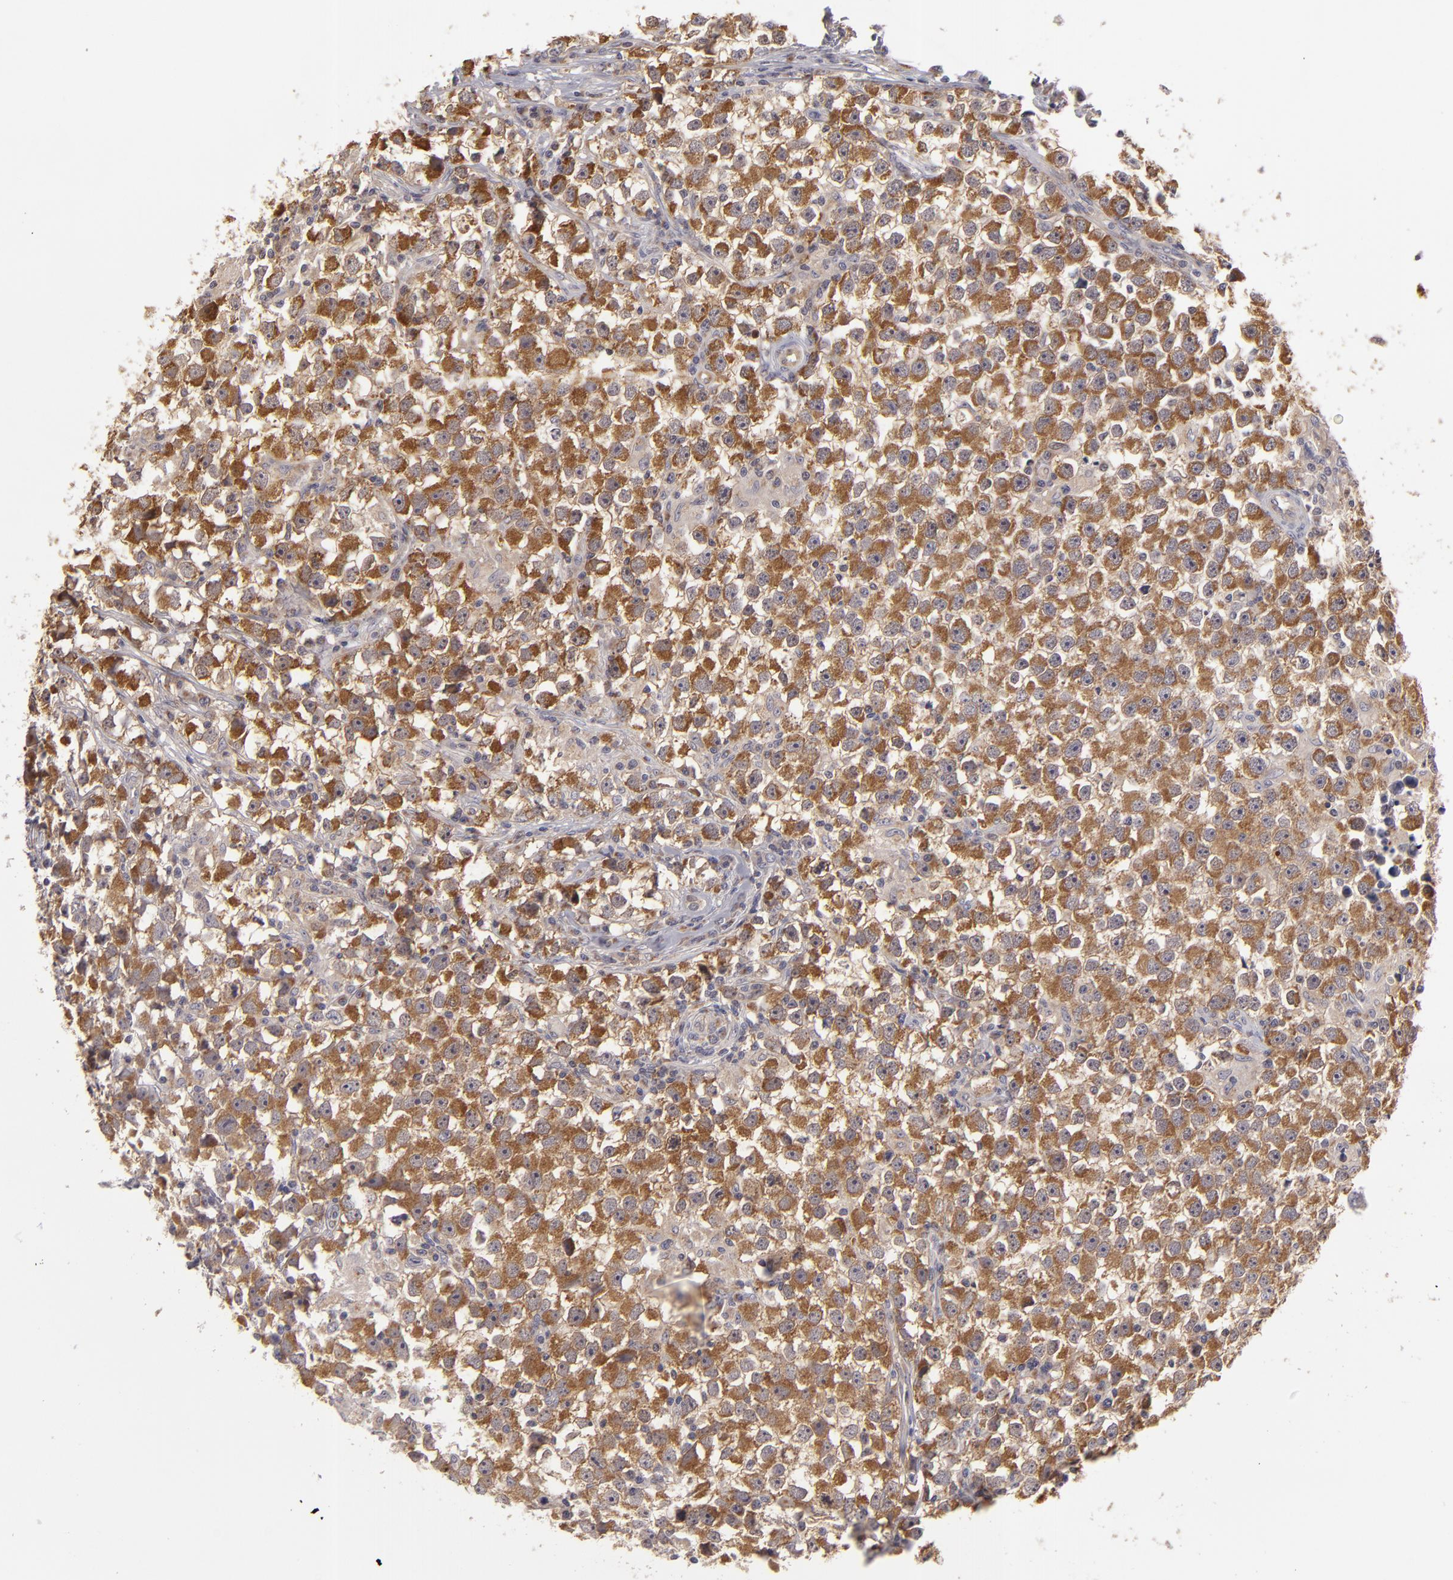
{"staining": {"intensity": "strong", "quantity": ">75%", "location": "cytoplasmic/membranous"}, "tissue": "testis cancer", "cell_type": "Tumor cells", "image_type": "cancer", "snomed": [{"axis": "morphology", "description": "Seminoma, NOS"}, {"axis": "topography", "description": "Testis"}], "caption": "Immunohistochemistry image of testis cancer stained for a protein (brown), which shows high levels of strong cytoplasmic/membranous expression in about >75% of tumor cells.", "gene": "SH2D4A", "patient": {"sex": "male", "age": 33}}